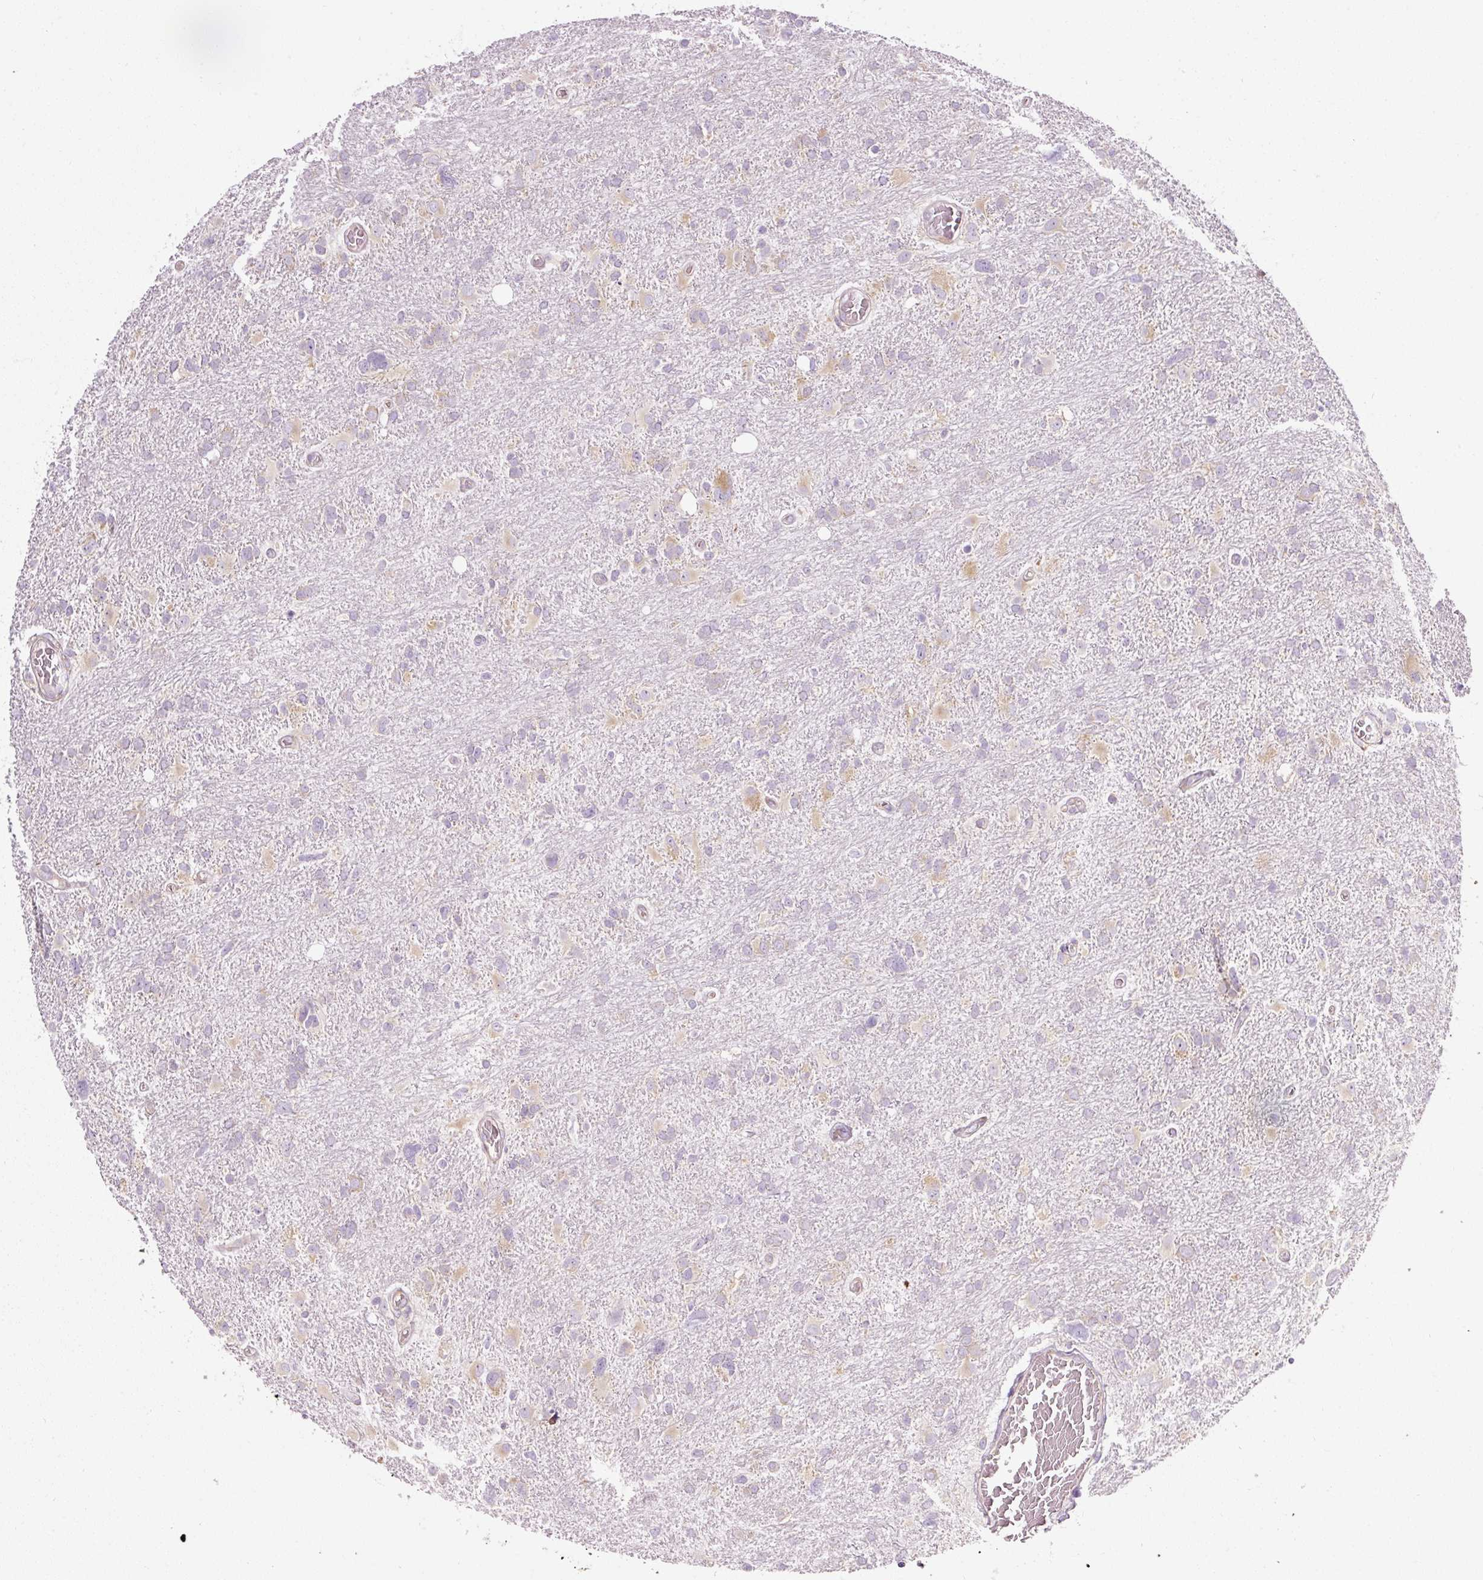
{"staining": {"intensity": "negative", "quantity": "none", "location": "none"}, "tissue": "glioma", "cell_type": "Tumor cells", "image_type": "cancer", "snomed": [{"axis": "morphology", "description": "Glioma, malignant, High grade"}, {"axis": "topography", "description": "Brain"}], "caption": "An immunohistochemistry (IHC) photomicrograph of glioma is shown. There is no staining in tumor cells of glioma.", "gene": "RPL10A", "patient": {"sex": "male", "age": 61}}